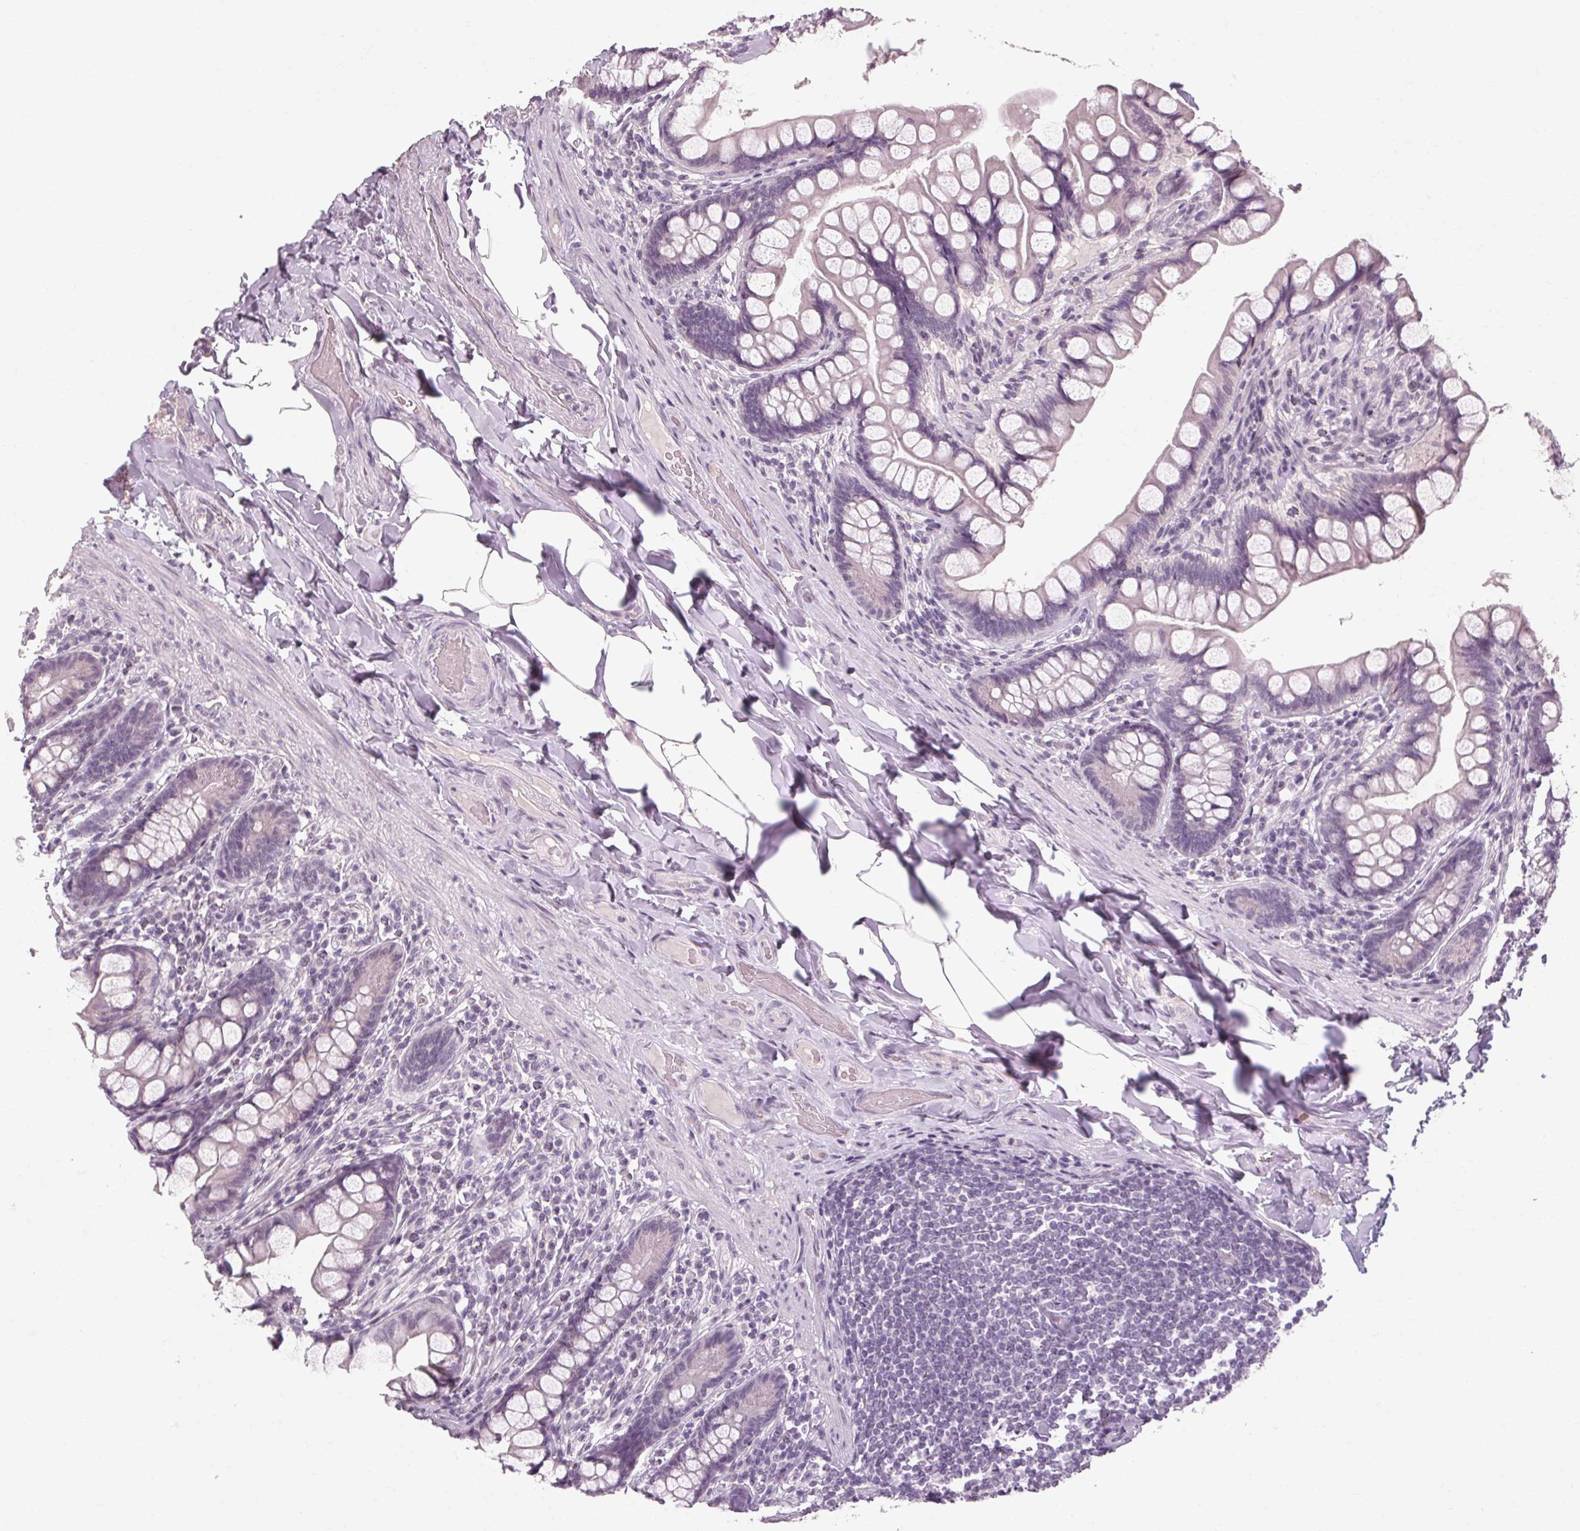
{"staining": {"intensity": "negative", "quantity": "none", "location": "none"}, "tissue": "small intestine", "cell_type": "Glandular cells", "image_type": "normal", "snomed": [{"axis": "morphology", "description": "Normal tissue, NOS"}, {"axis": "topography", "description": "Small intestine"}], "caption": "This is an immunohistochemistry (IHC) image of benign human small intestine. There is no staining in glandular cells.", "gene": "POMC", "patient": {"sex": "male", "age": 70}}